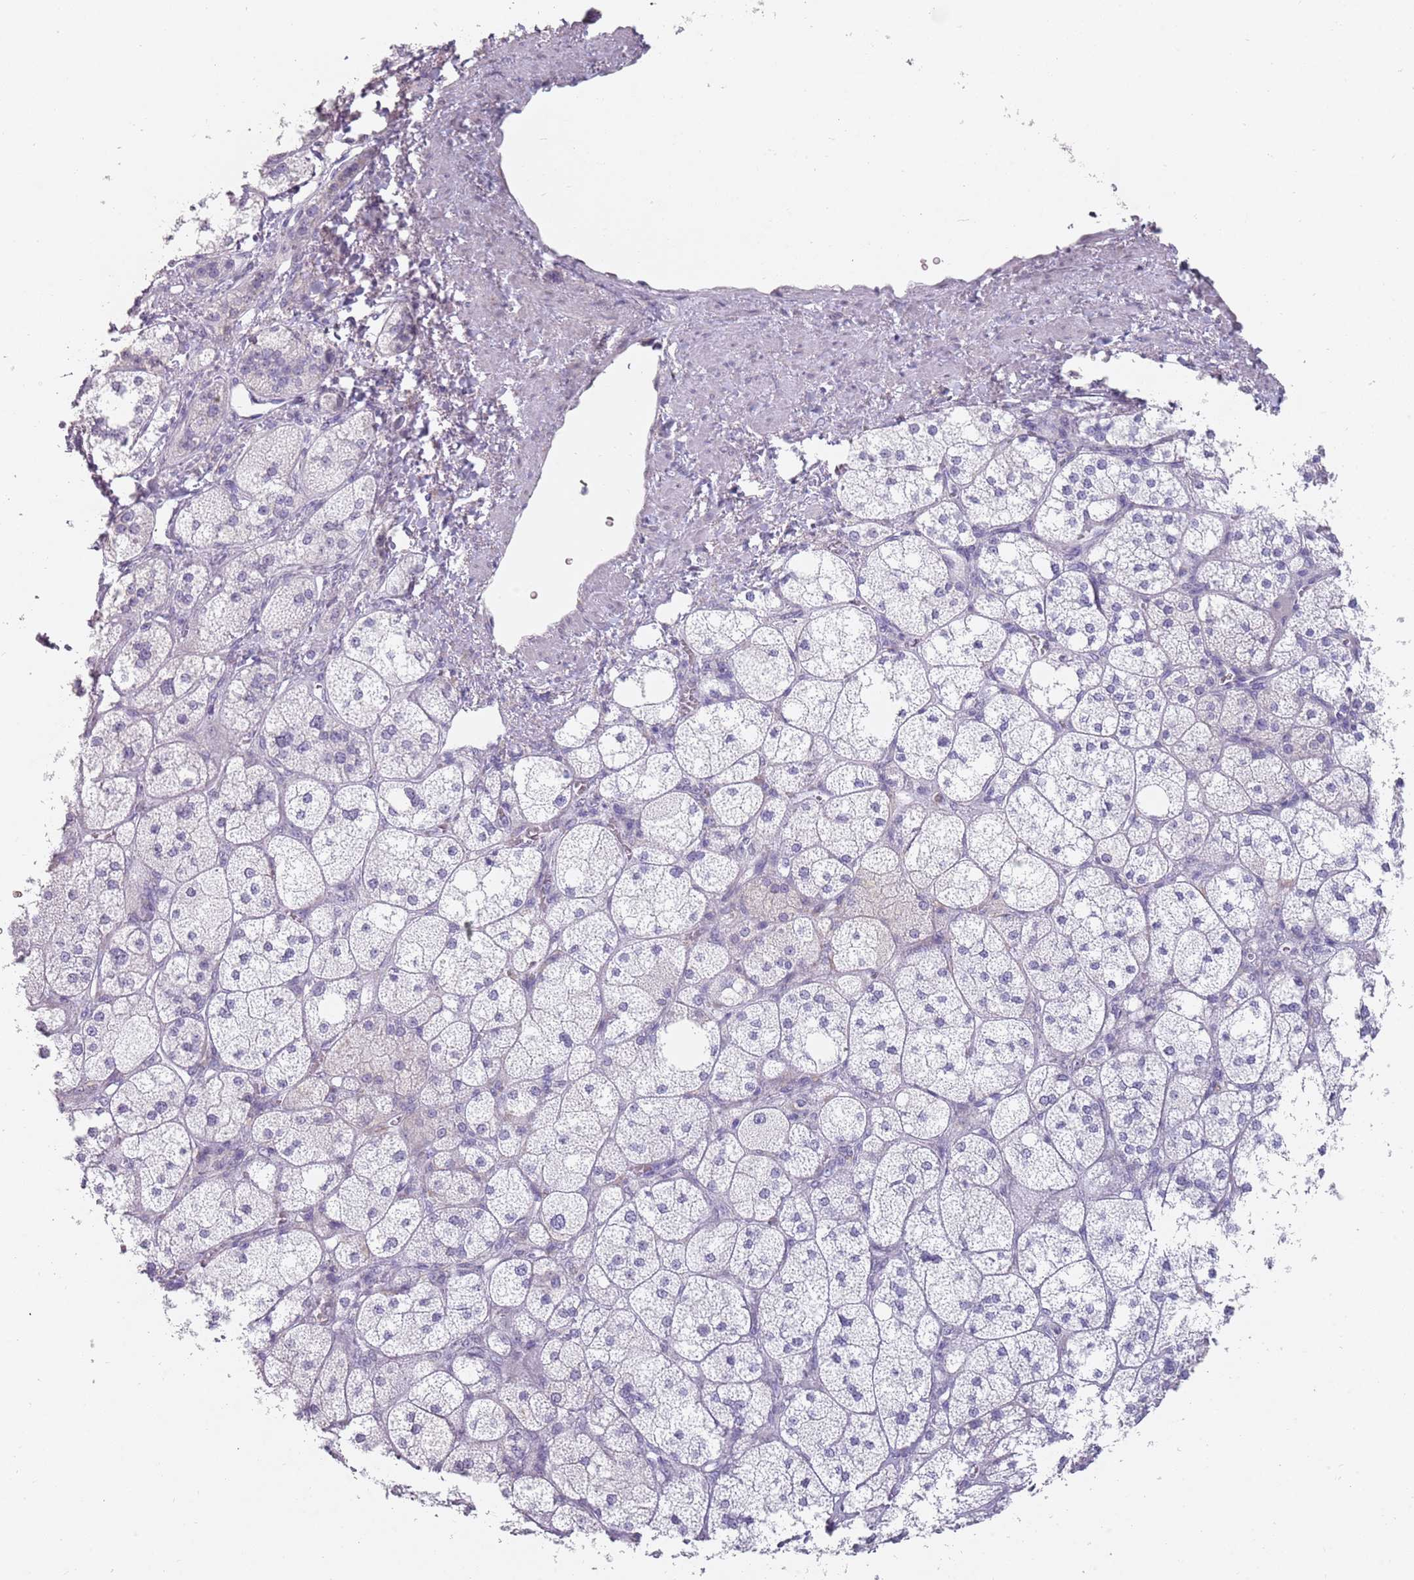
{"staining": {"intensity": "negative", "quantity": "none", "location": "none"}, "tissue": "adrenal gland", "cell_type": "Glandular cells", "image_type": "normal", "snomed": [{"axis": "morphology", "description": "Normal tissue, NOS"}, {"axis": "topography", "description": "Adrenal gland"}], "caption": "Immunohistochemistry (IHC) photomicrograph of unremarkable adrenal gland stained for a protein (brown), which demonstrates no staining in glandular cells. The staining was performed using DAB to visualize the protein expression in brown, while the nuclei were stained in blue with hematoxylin (Magnification: 20x).", "gene": "DDX4", "patient": {"sex": "male", "age": 61}}